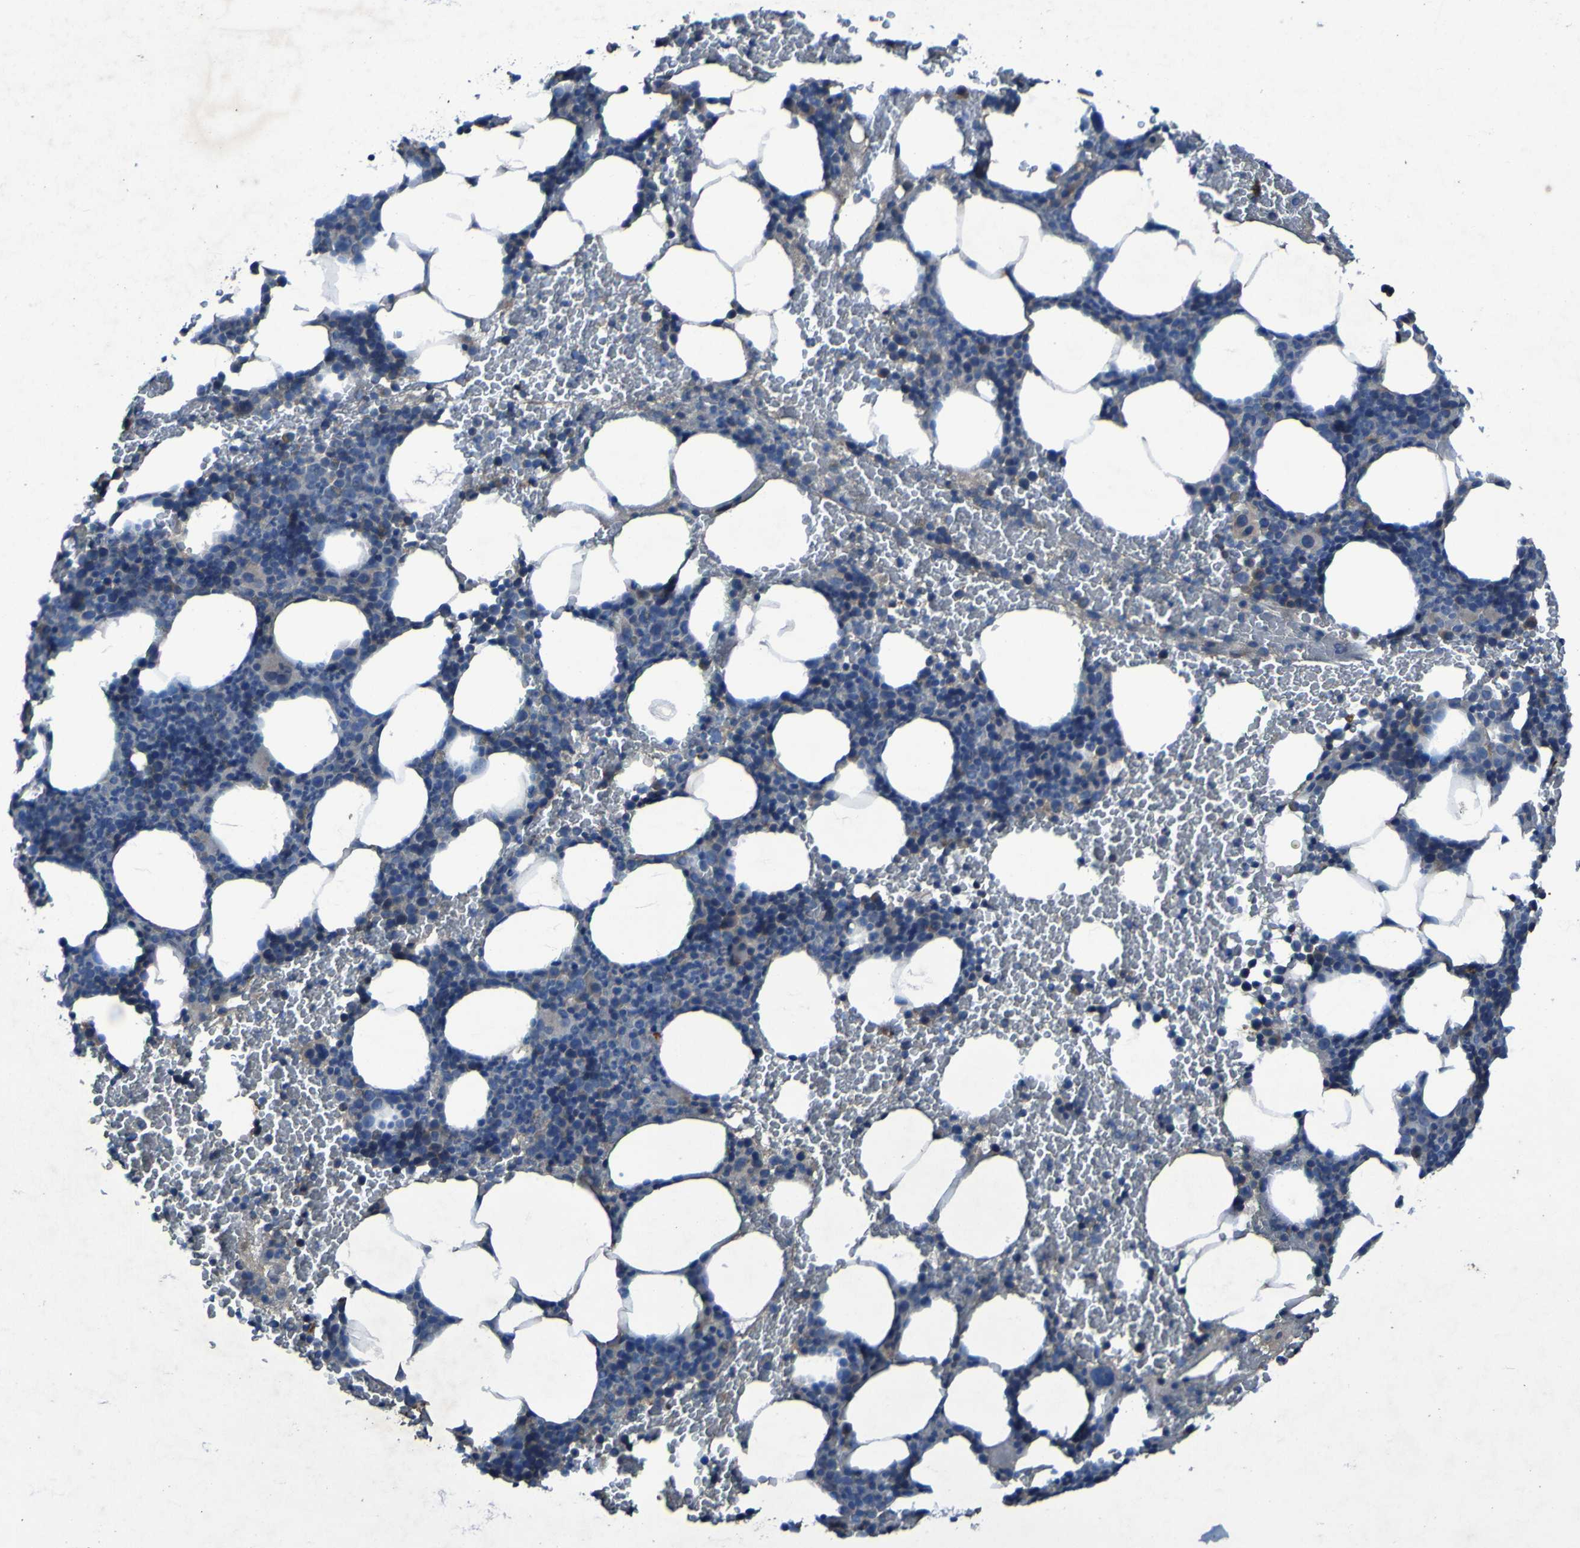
{"staining": {"intensity": "weak", "quantity": "<25%", "location": "cytoplasmic/membranous"}, "tissue": "bone marrow", "cell_type": "Hematopoietic cells", "image_type": "normal", "snomed": [{"axis": "morphology", "description": "Normal tissue, NOS"}, {"axis": "morphology", "description": "Inflammation, NOS"}, {"axis": "topography", "description": "Bone marrow"}], "caption": "IHC photomicrograph of benign human bone marrow stained for a protein (brown), which displays no staining in hematopoietic cells. (DAB (3,3'-diaminobenzidine) IHC with hematoxylin counter stain).", "gene": "SGK2", "patient": {"sex": "female", "age": 70}}